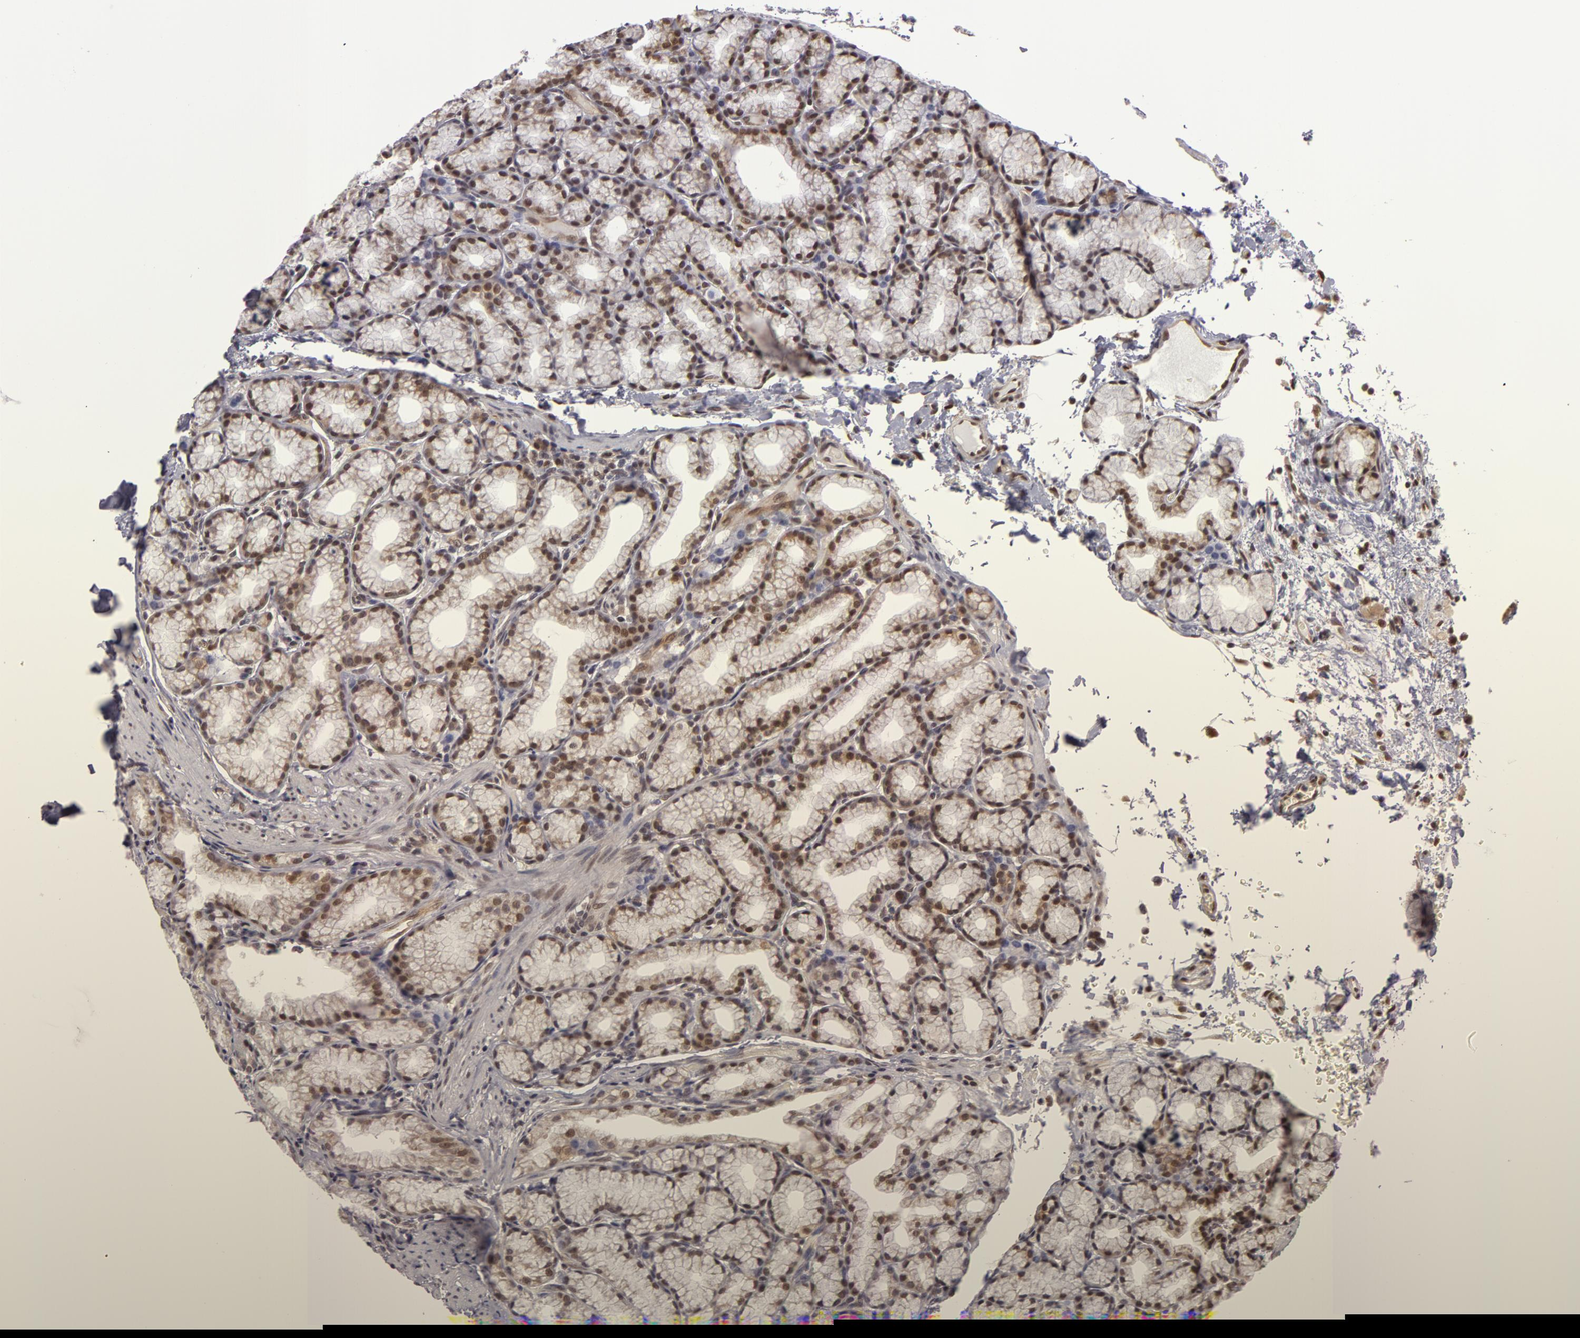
{"staining": {"intensity": "moderate", "quantity": ">75%", "location": "nuclear"}, "tissue": "duodenum", "cell_type": "Glandular cells", "image_type": "normal", "snomed": [{"axis": "morphology", "description": "Normal tissue, NOS"}, {"axis": "topography", "description": "Duodenum"}], "caption": "Protein expression analysis of benign duodenum shows moderate nuclear staining in about >75% of glandular cells.", "gene": "ZNF133", "patient": {"sex": "female", "age": 48}}